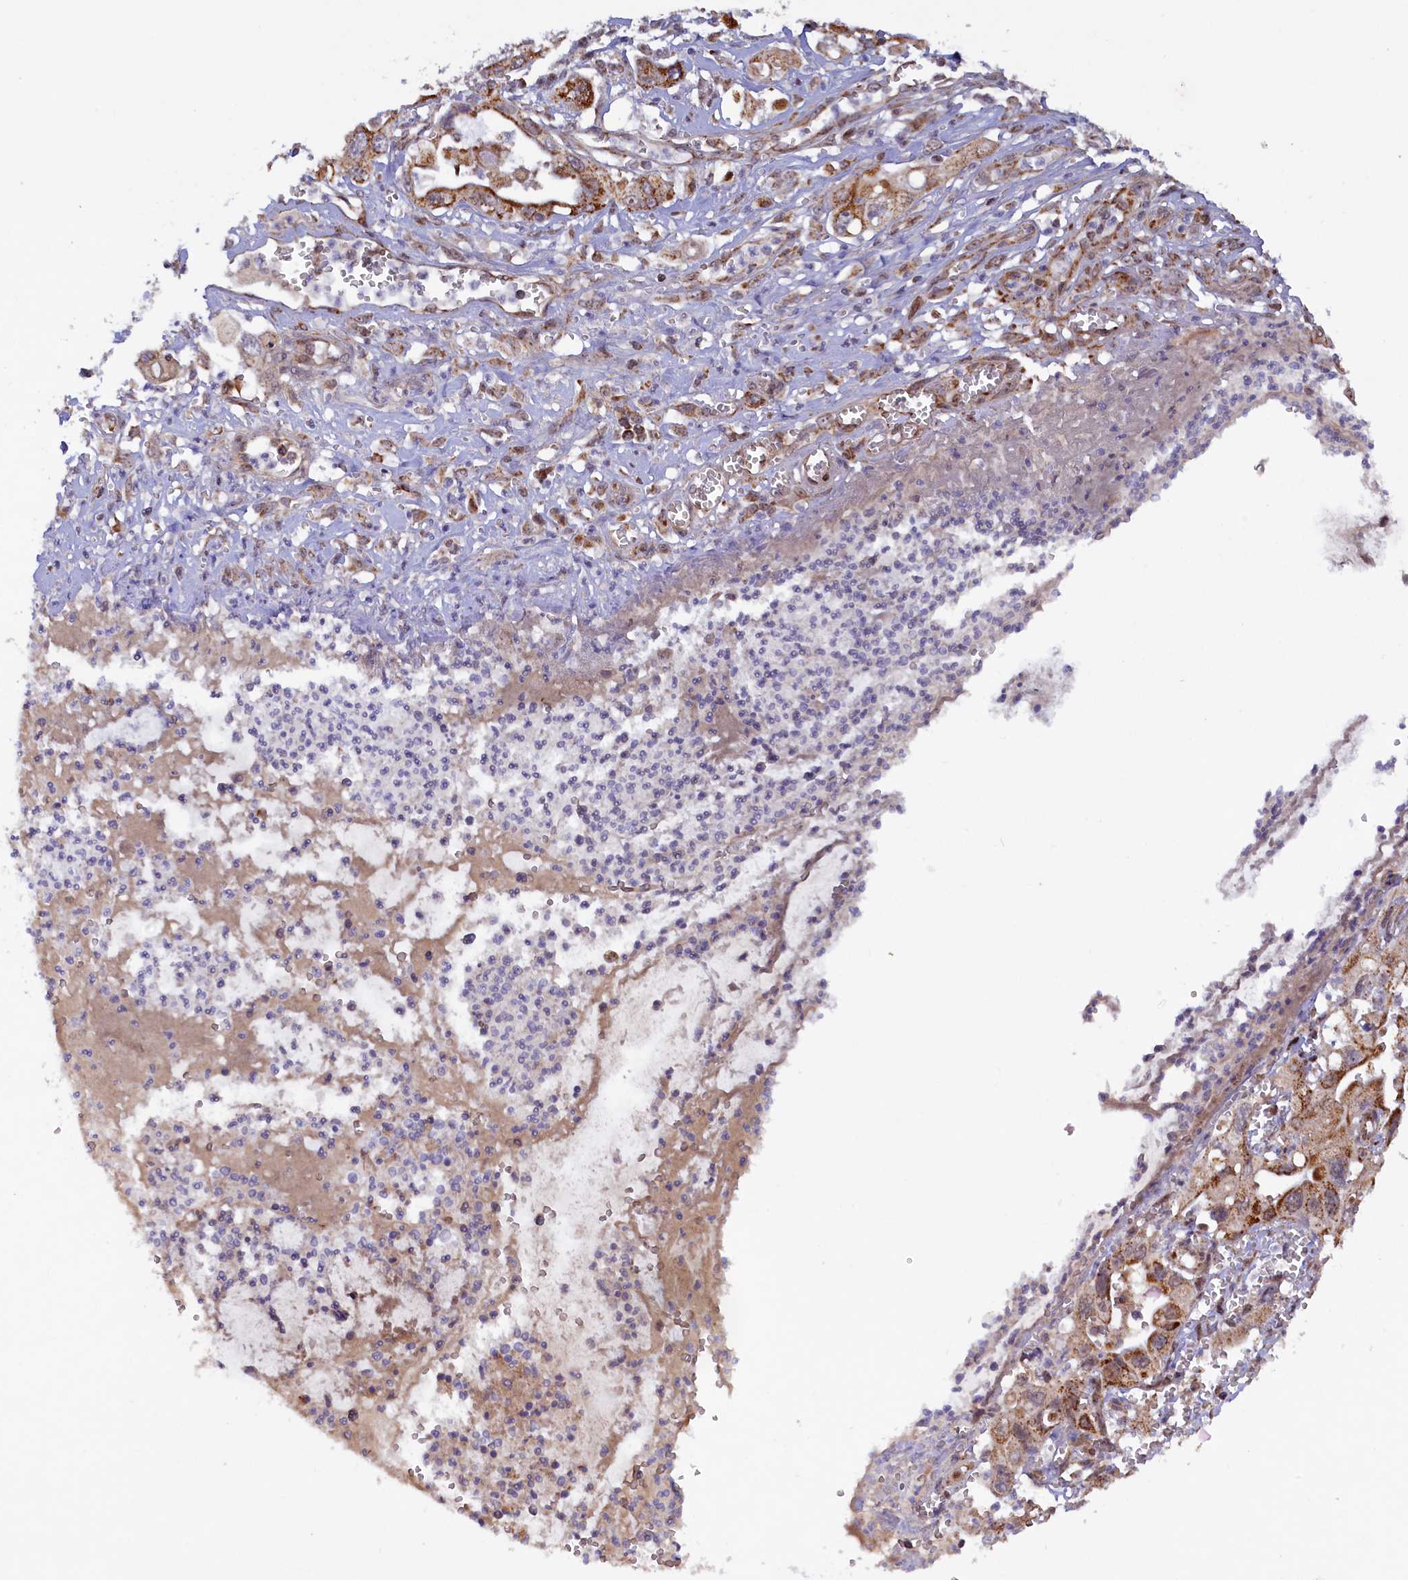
{"staining": {"intensity": "strong", "quantity": "25%-75%", "location": "cytoplasmic/membranous"}, "tissue": "pancreatic cancer", "cell_type": "Tumor cells", "image_type": "cancer", "snomed": [{"axis": "morphology", "description": "Adenocarcinoma, NOS"}, {"axis": "topography", "description": "Pancreas"}], "caption": "Human pancreatic cancer stained with a brown dye displays strong cytoplasmic/membranous positive positivity in approximately 25%-75% of tumor cells.", "gene": "DUS3L", "patient": {"sex": "male", "age": 68}}